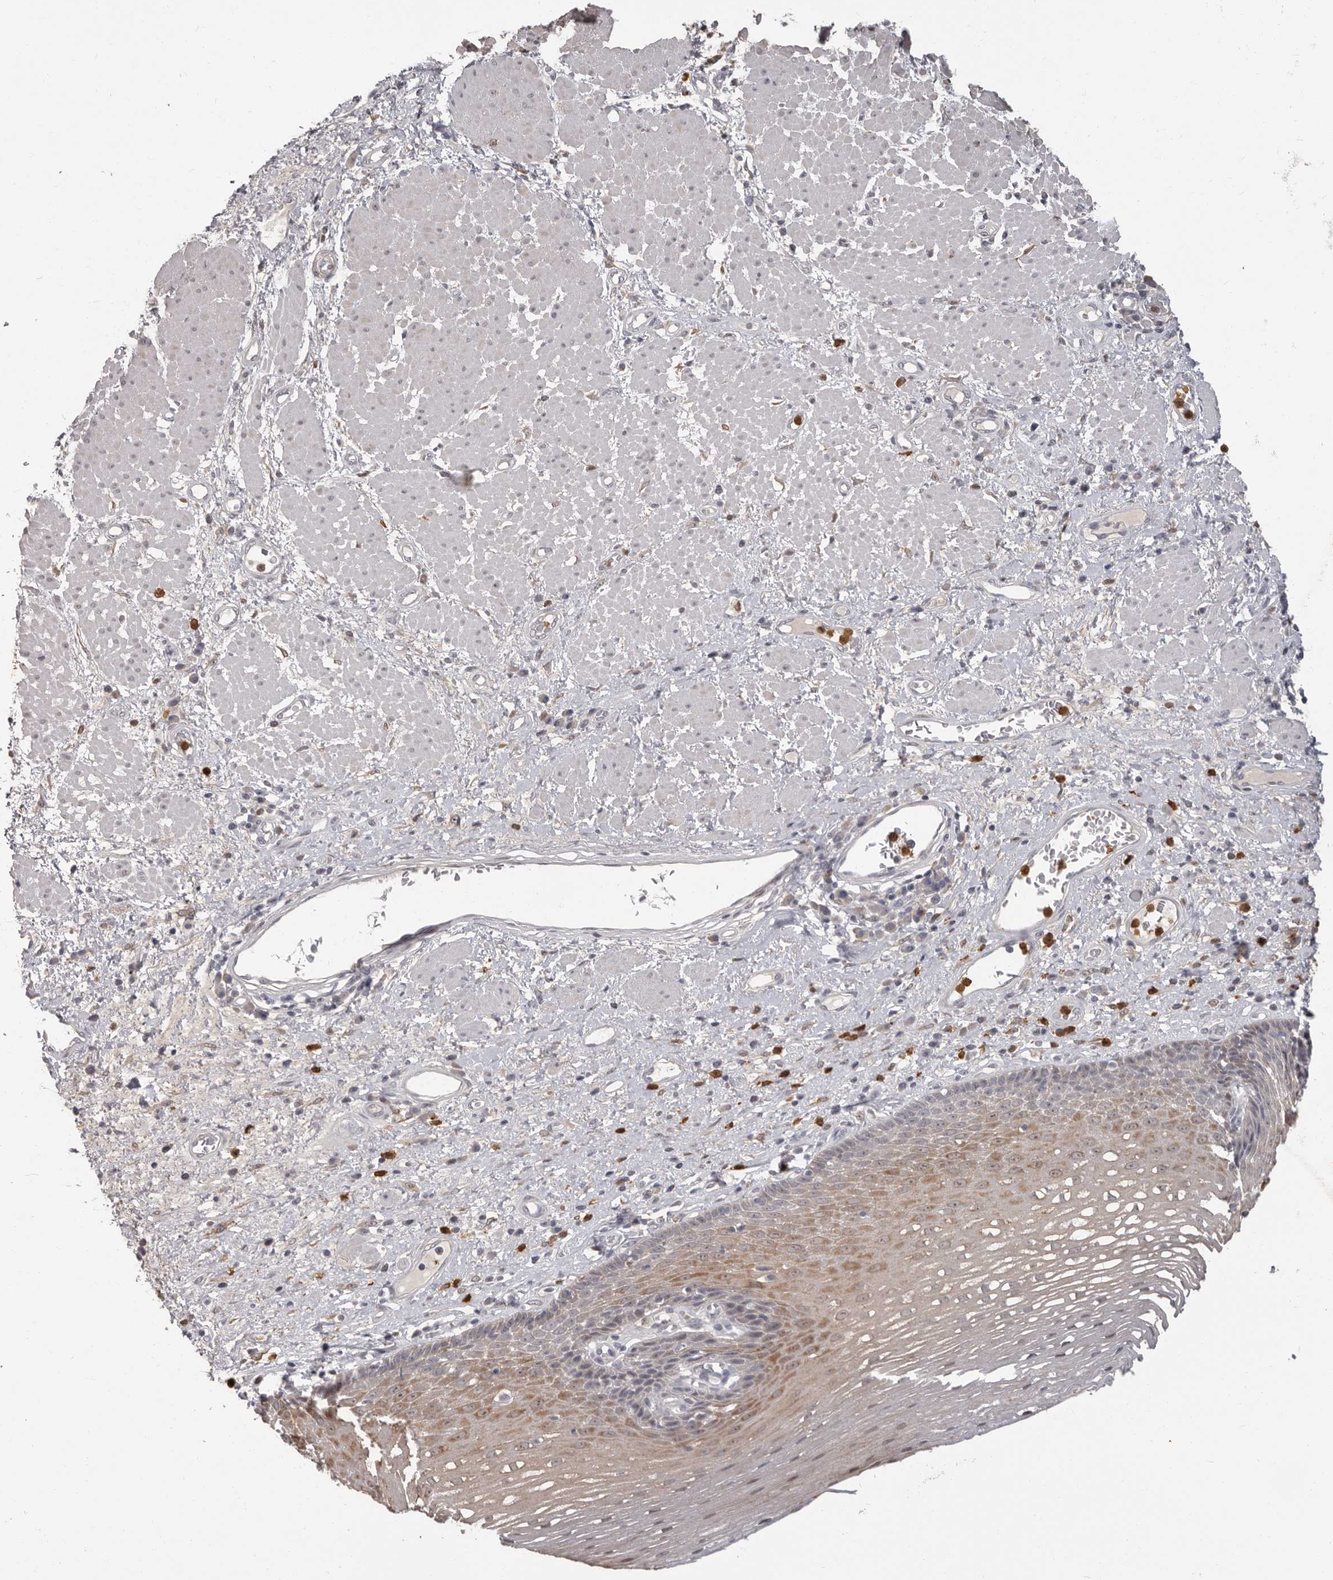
{"staining": {"intensity": "moderate", "quantity": "<25%", "location": "cytoplasmic/membranous"}, "tissue": "esophagus", "cell_type": "Squamous epithelial cells", "image_type": "normal", "snomed": [{"axis": "morphology", "description": "Normal tissue, NOS"}, {"axis": "morphology", "description": "Adenocarcinoma, NOS"}, {"axis": "topography", "description": "Esophagus"}], "caption": "The micrograph displays staining of benign esophagus, revealing moderate cytoplasmic/membranous protein positivity (brown color) within squamous epithelial cells. The protein of interest is stained brown, and the nuclei are stained in blue (DAB IHC with brightfield microscopy, high magnification).", "gene": "GPR157", "patient": {"sex": "male", "age": 62}}